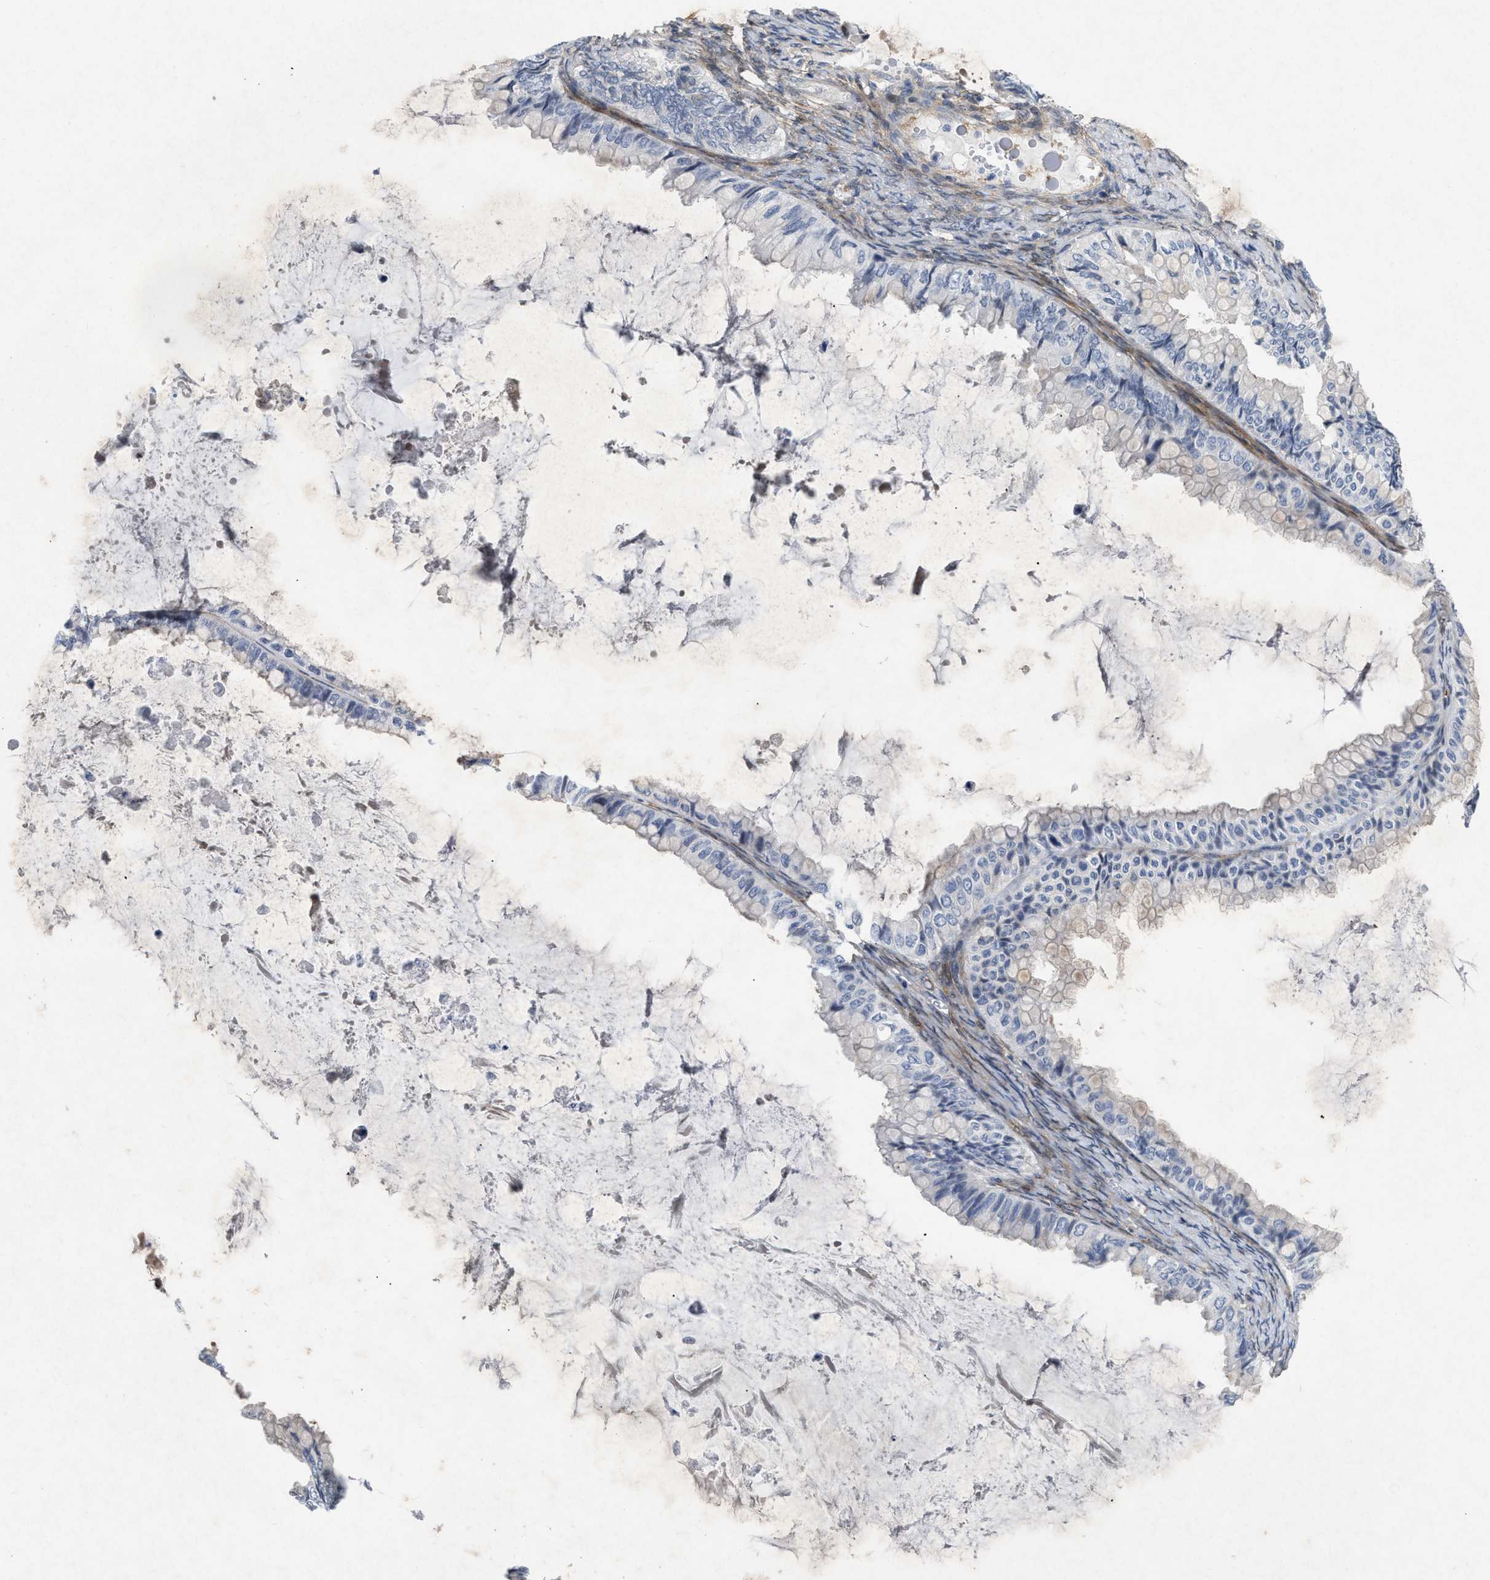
{"staining": {"intensity": "negative", "quantity": "none", "location": "none"}, "tissue": "ovarian cancer", "cell_type": "Tumor cells", "image_type": "cancer", "snomed": [{"axis": "morphology", "description": "Cystadenocarcinoma, mucinous, NOS"}, {"axis": "topography", "description": "Ovary"}], "caption": "A high-resolution histopathology image shows immunohistochemistry staining of mucinous cystadenocarcinoma (ovarian), which demonstrates no significant staining in tumor cells.", "gene": "PDGFRA", "patient": {"sex": "female", "age": 80}}